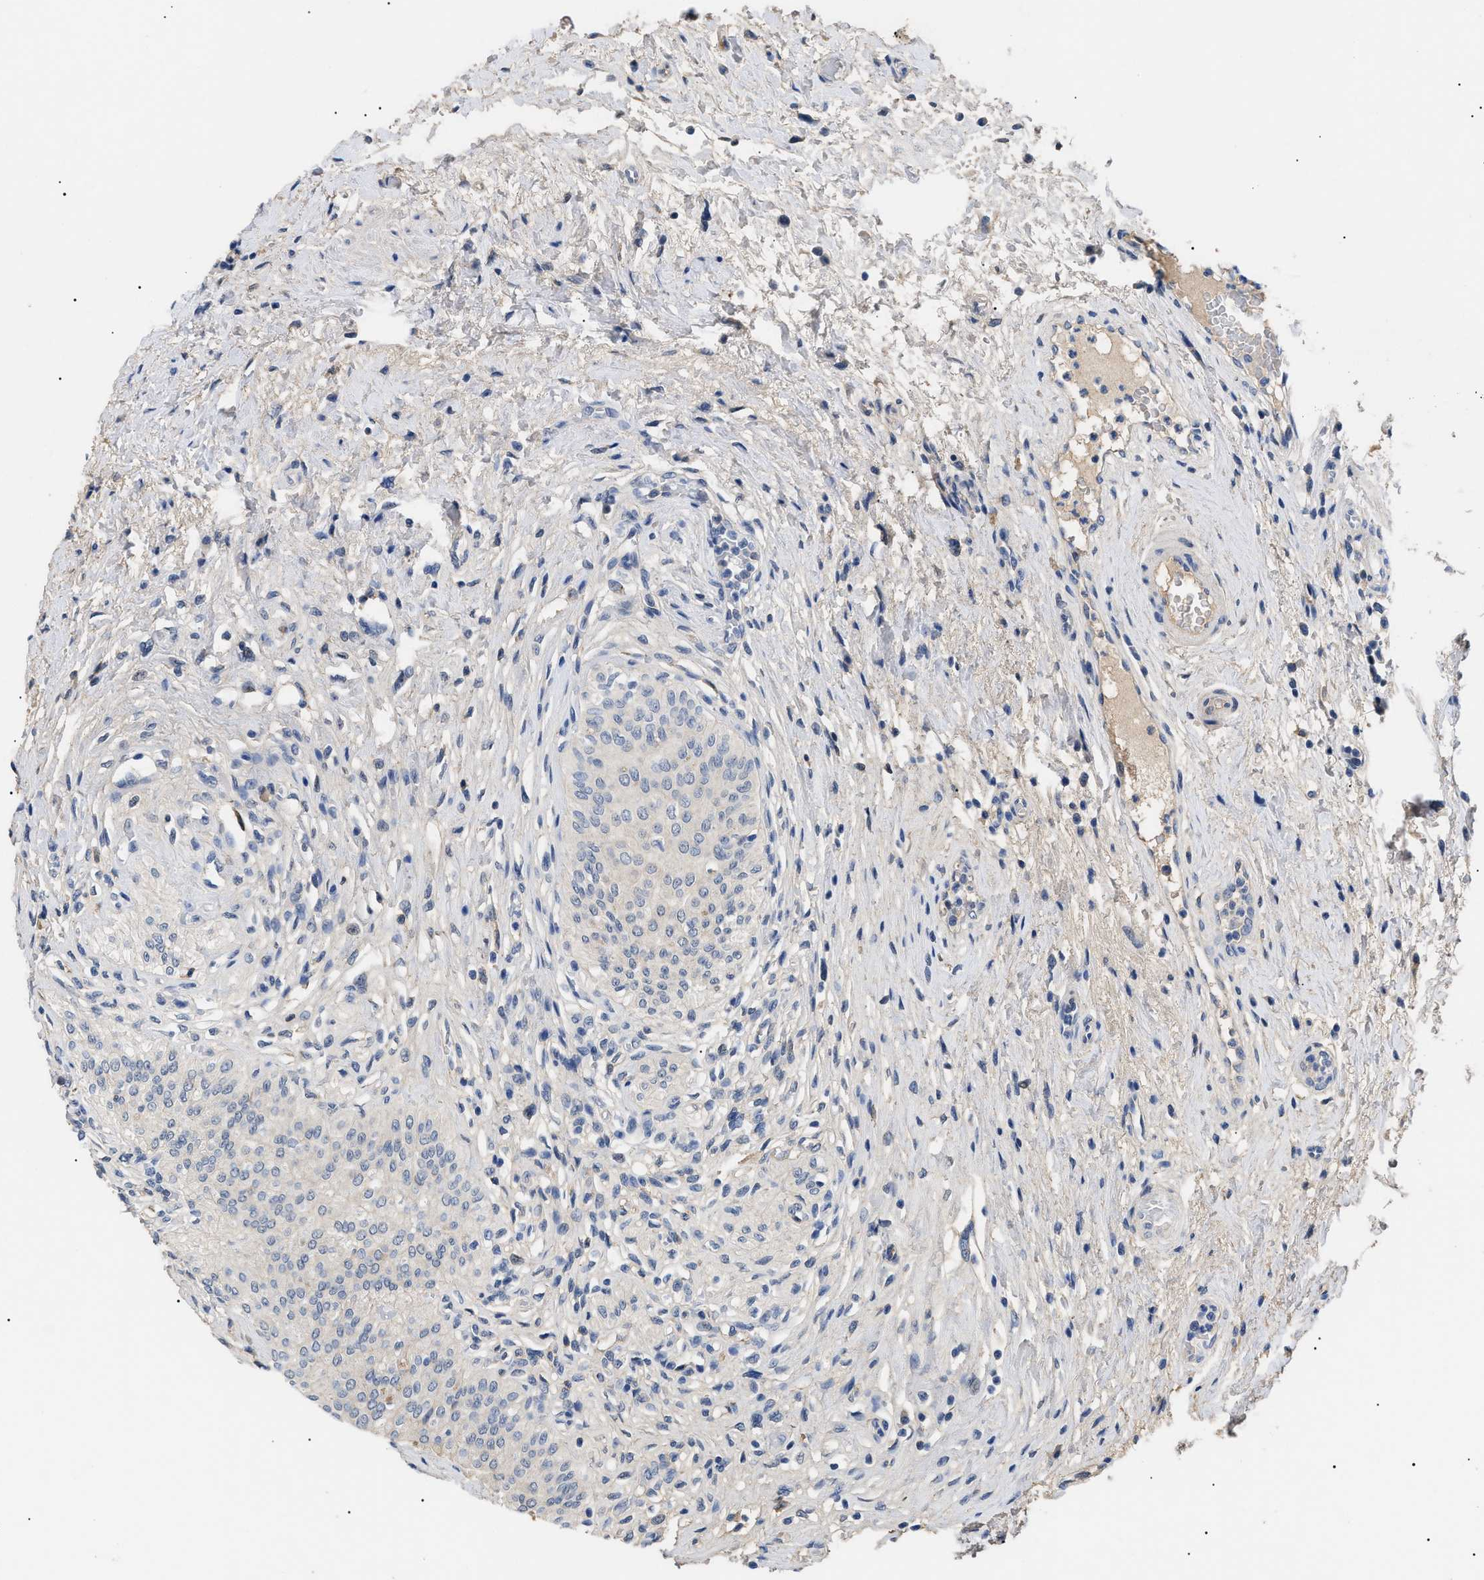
{"staining": {"intensity": "weak", "quantity": "<25%", "location": "nuclear"}, "tissue": "urinary bladder", "cell_type": "Urothelial cells", "image_type": "normal", "snomed": [{"axis": "morphology", "description": "Normal tissue, NOS"}, {"axis": "topography", "description": "Urinary bladder"}], "caption": "Image shows no significant protein staining in urothelial cells of benign urinary bladder.", "gene": "PRRT2", "patient": {"sex": "male", "age": 46}}